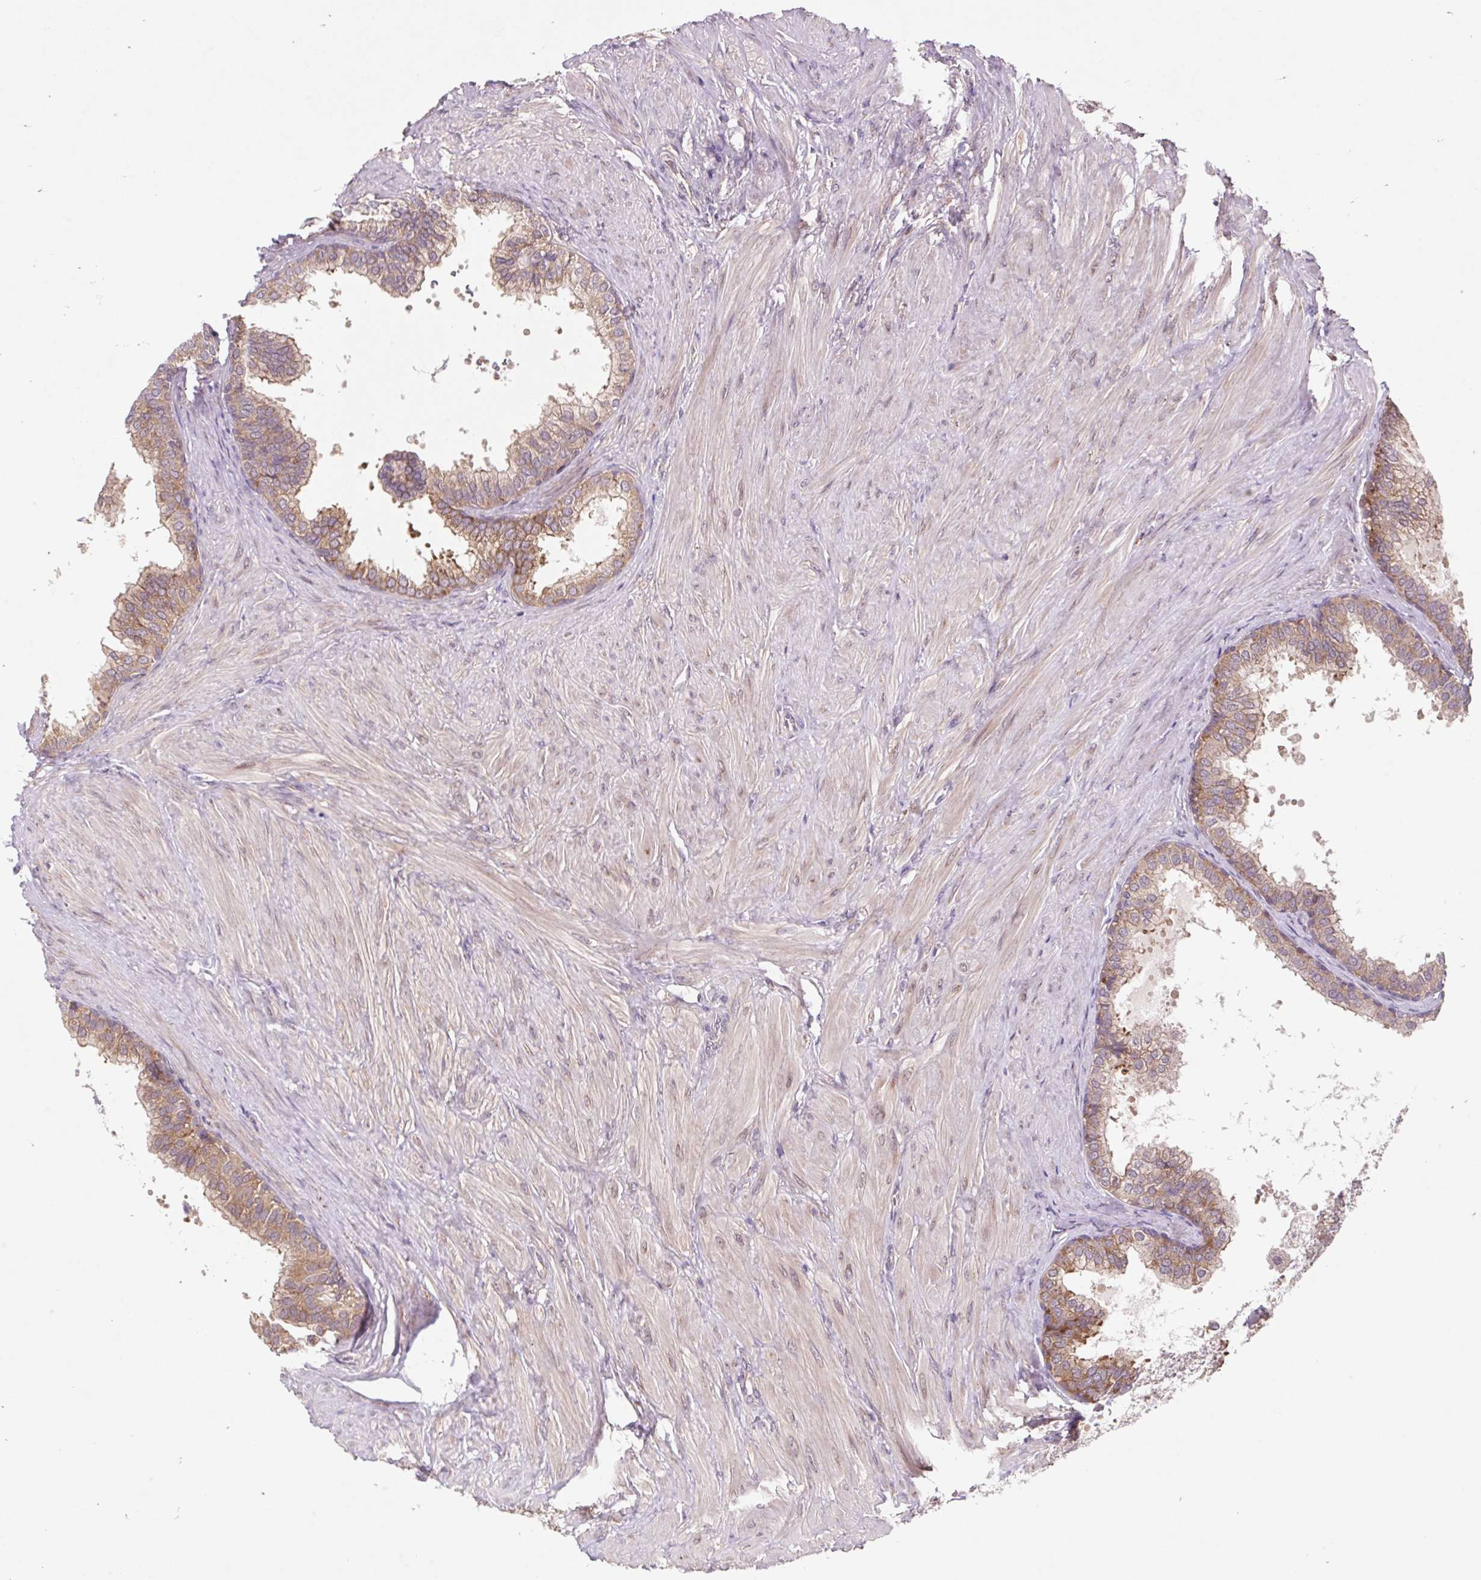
{"staining": {"intensity": "moderate", "quantity": ">75%", "location": "cytoplasmic/membranous"}, "tissue": "prostate", "cell_type": "Glandular cells", "image_type": "normal", "snomed": [{"axis": "morphology", "description": "Normal tissue, NOS"}, {"axis": "topography", "description": "Prostate"}, {"axis": "topography", "description": "Peripheral nerve tissue"}], "caption": "A medium amount of moderate cytoplasmic/membranous positivity is appreciated in about >75% of glandular cells in normal prostate. The protein of interest is stained brown, and the nuclei are stained in blue (DAB IHC with brightfield microscopy, high magnification).", "gene": "HFE", "patient": {"sex": "male", "age": 55}}